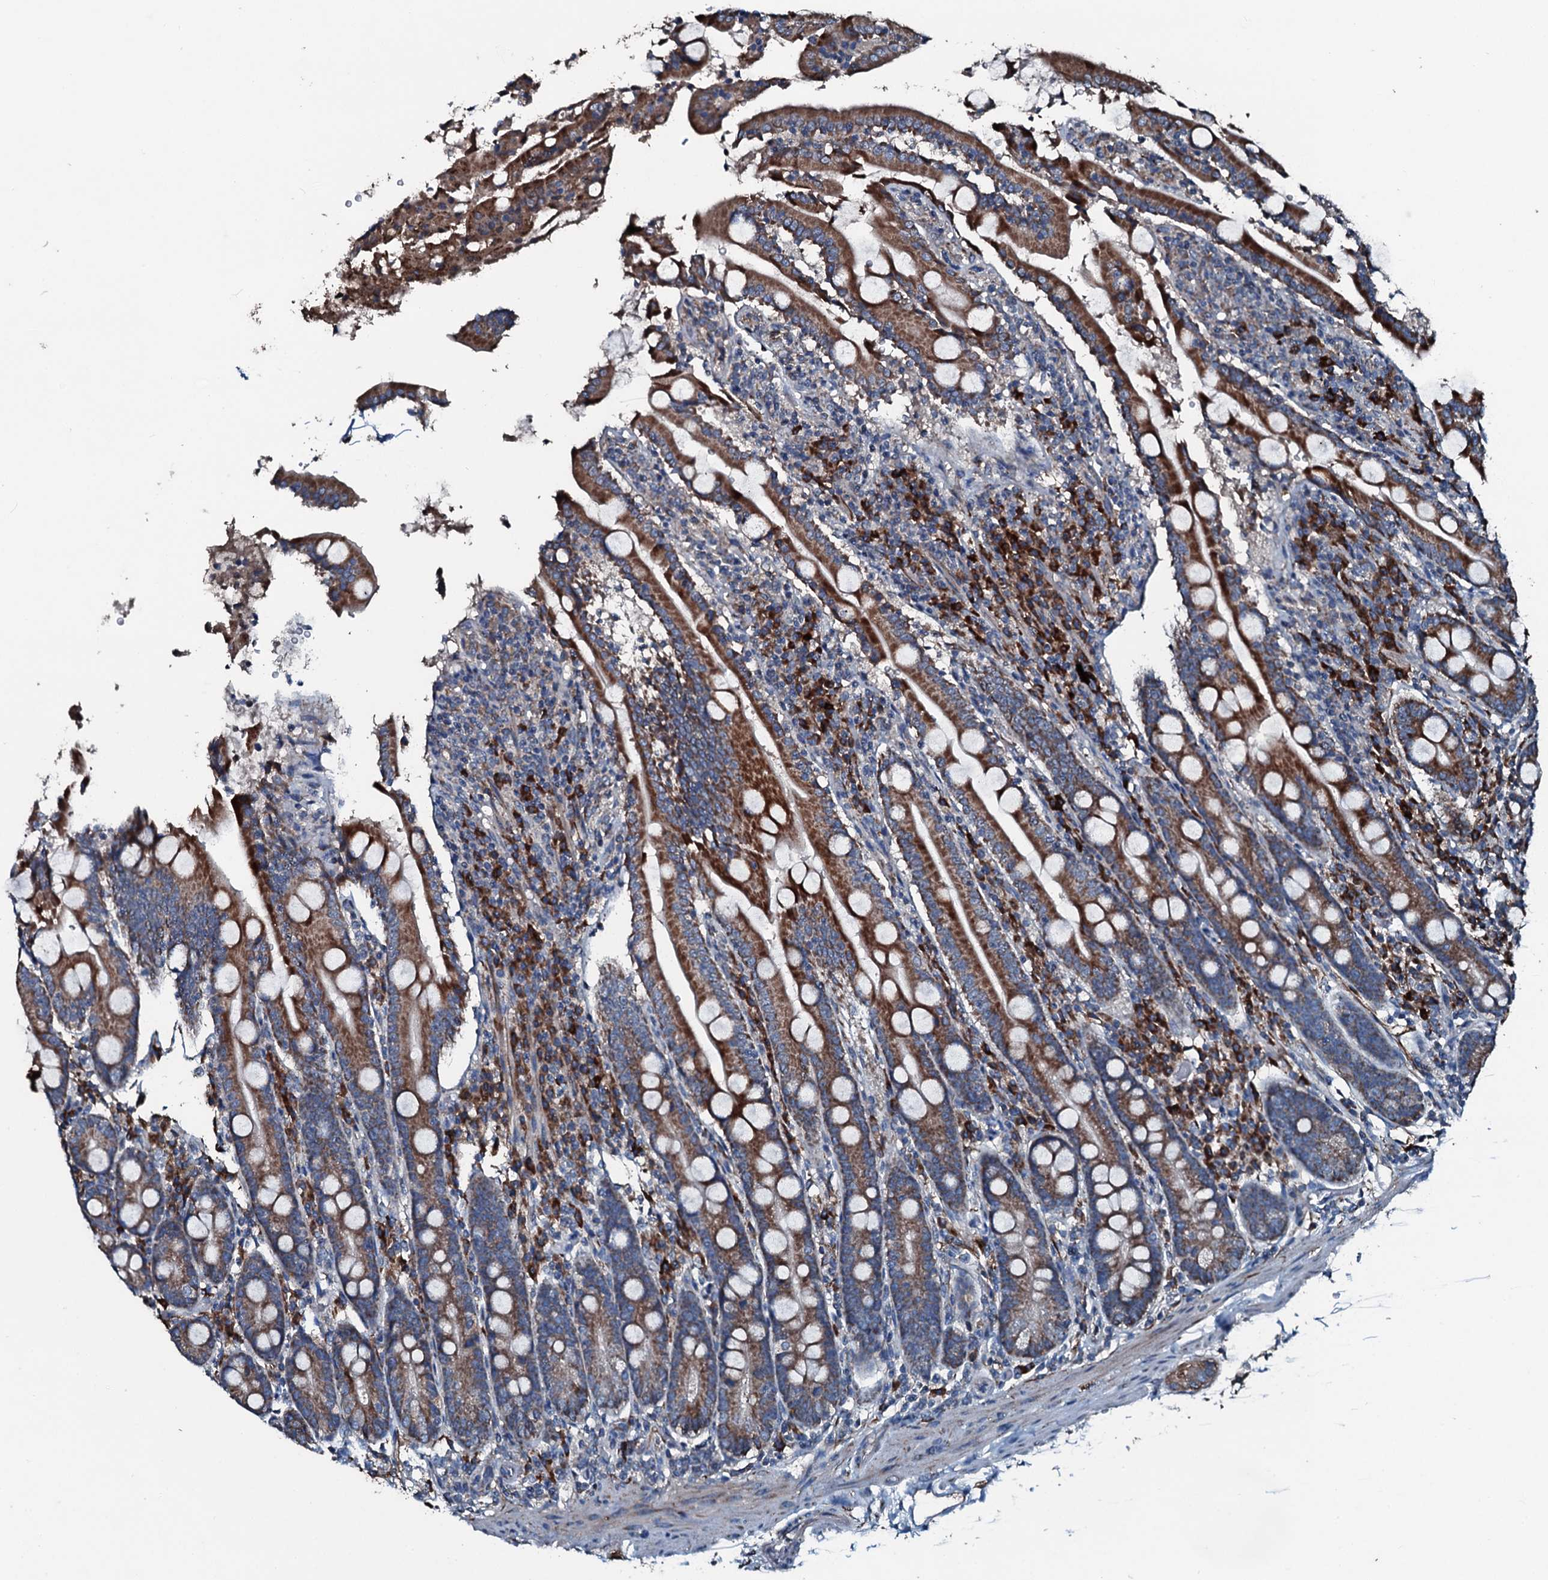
{"staining": {"intensity": "strong", "quantity": ">75%", "location": "cytoplasmic/membranous"}, "tissue": "duodenum", "cell_type": "Glandular cells", "image_type": "normal", "snomed": [{"axis": "morphology", "description": "Normal tissue, NOS"}, {"axis": "topography", "description": "Duodenum"}], "caption": "Immunohistochemistry staining of normal duodenum, which displays high levels of strong cytoplasmic/membranous staining in approximately >75% of glandular cells indicating strong cytoplasmic/membranous protein positivity. The staining was performed using DAB (3,3'-diaminobenzidine) (brown) for protein detection and nuclei were counterstained in hematoxylin (blue).", "gene": "ACSS3", "patient": {"sex": "male", "age": 35}}